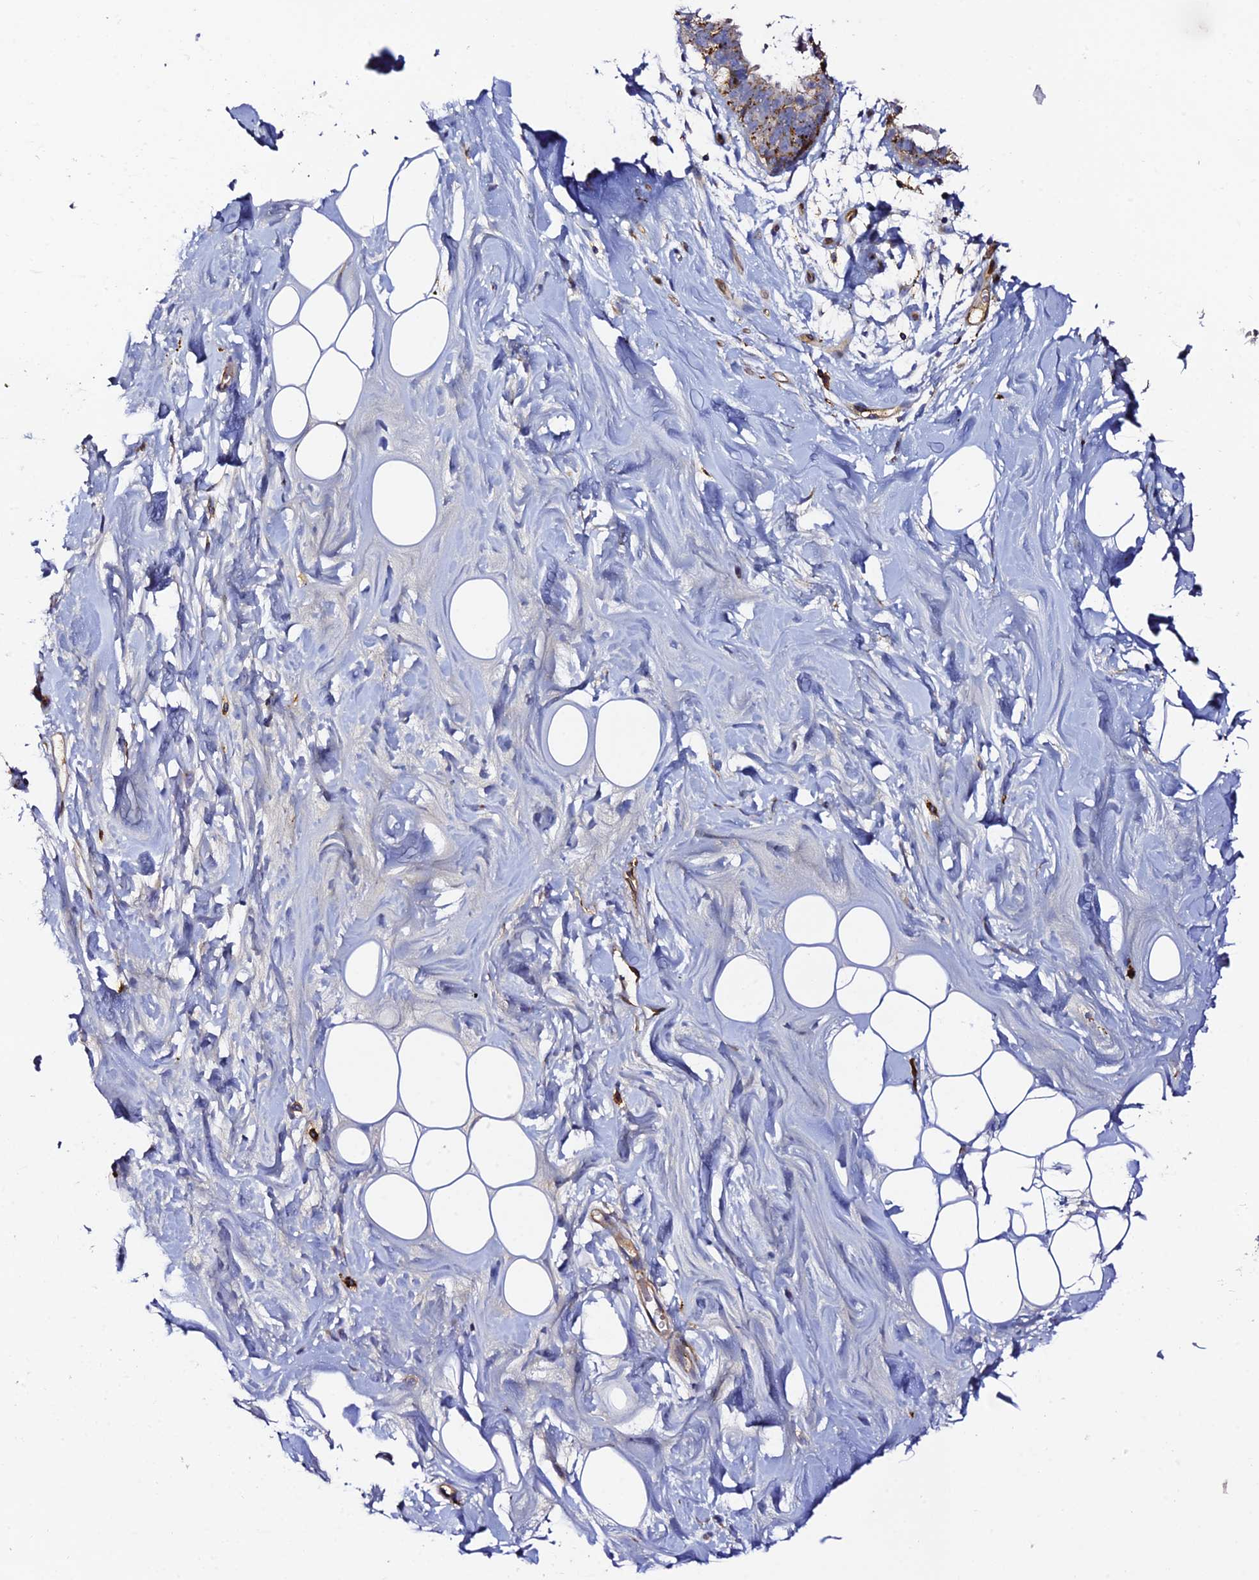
{"staining": {"intensity": "moderate", "quantity": ">75%", "location": "cytoplasmic/membranous"}, "tissue": "adipose tissue", "cell_type": "Adipocytes", "image_type": "normal", "snomed": [{"axis": "morphology", "description": "Normal tissue, NOS"}, {"axis": "topography", "description": "Breast"}], "caption": "Immunohistochemical staining of unremarkable human adipose tissue shows moderate cytoplasmic/membranous protein staining in approximately >75% of adipocytes. Using DAB (3,3'-diaminobenzidine) (brown) and hematoxylin (blue) stains, captured at high magnification using brightfield microscopy.", "gene": "TRPV2", "patient": {"sex": "female", "age": 26}}